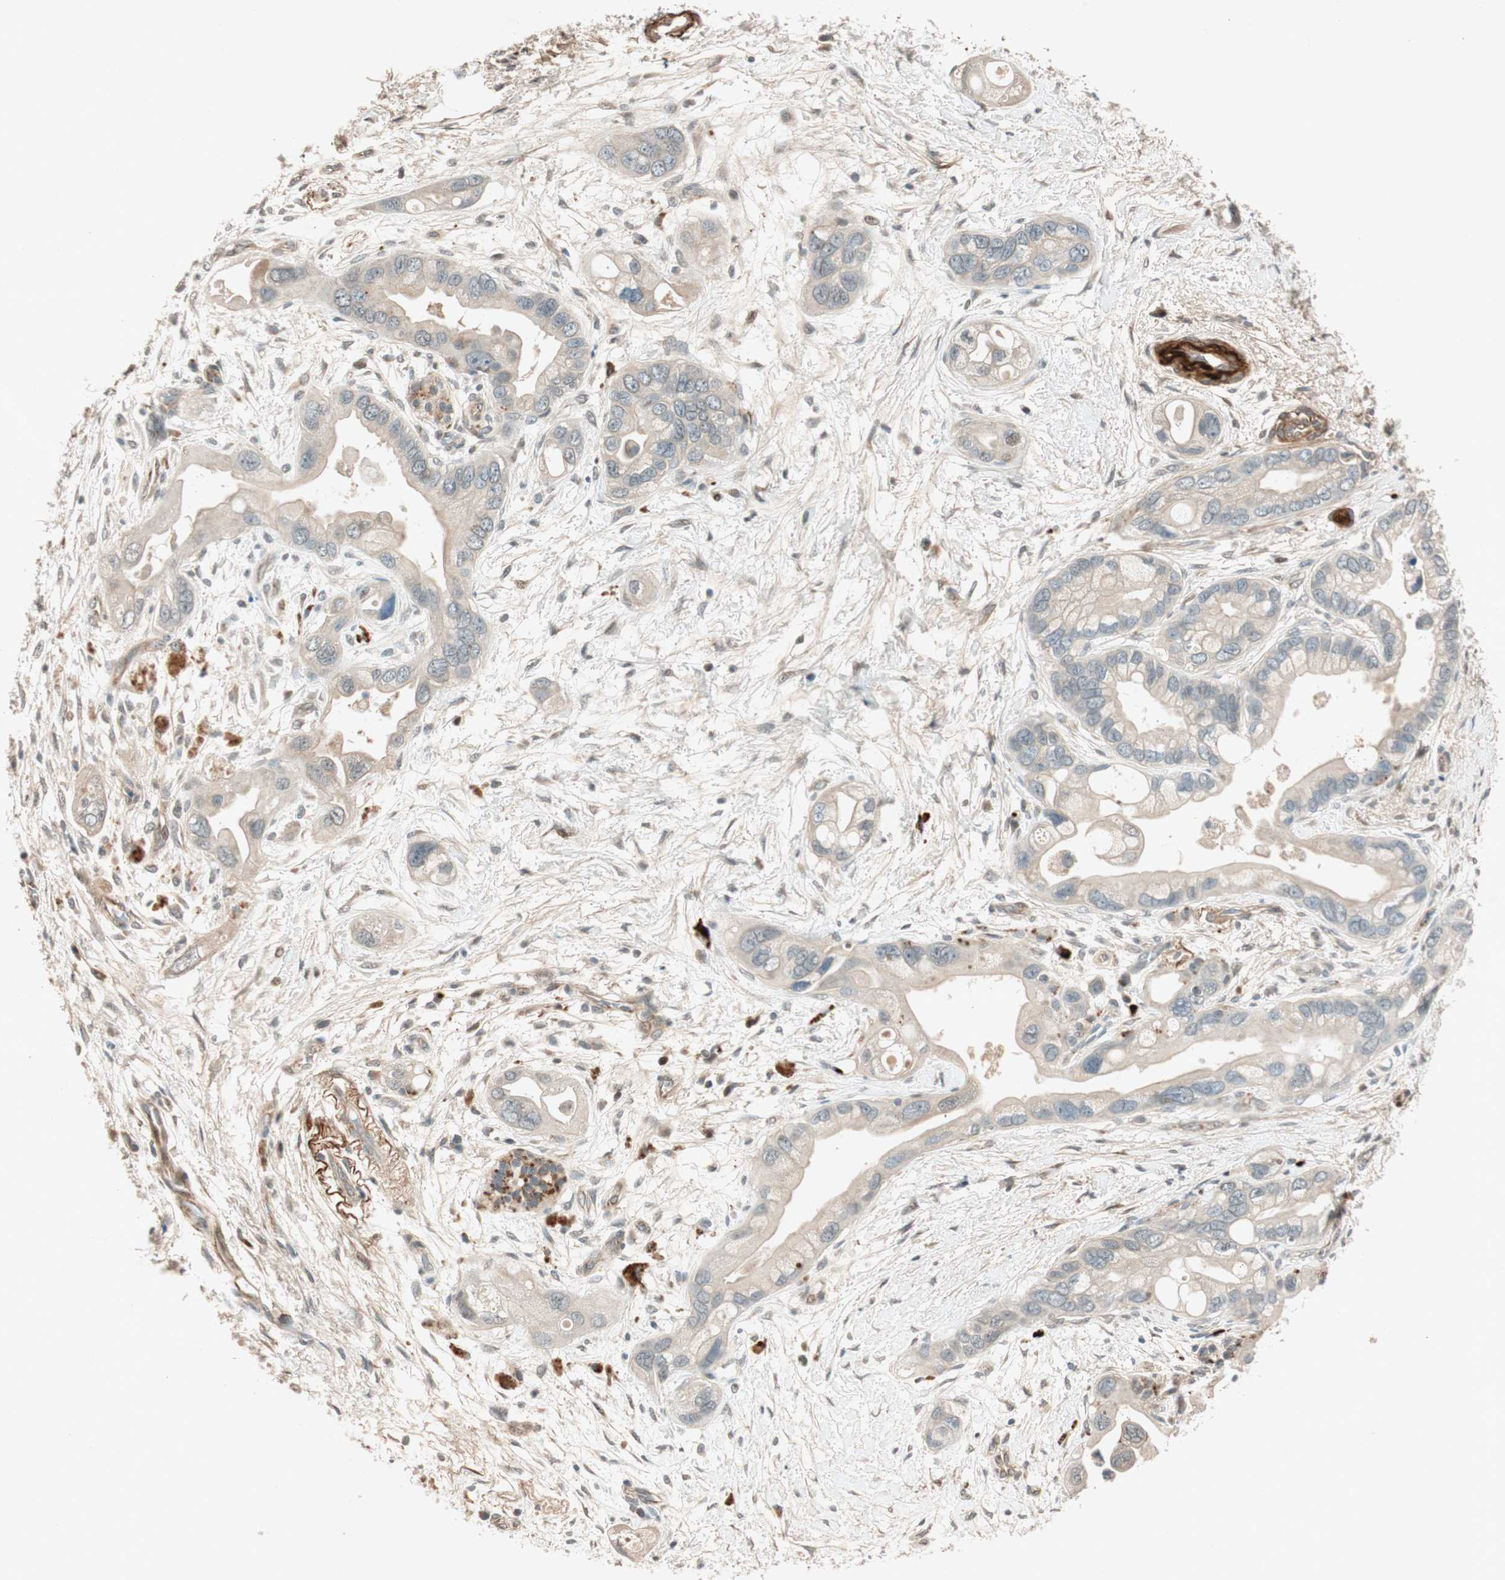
{"staining": {"intensity": "weak", "quantity": "<25%", "location": "cytoplasmic/membranous"}, "tissue": "pancreatic cancer", "cell_type": "Tumor cells", "image_type": "cancer", "snomed": [{"axis": "morphology", "description": "Adenocarcinoma, NOS"}, {"axis": "topography", "description": "Pancreas"}], "caption": "Tumor cells are negative for brown protein staining in adenocarcinoma (pancreatic).", "gene": "EPHA6", "patient": {"sex": "female", "age": 77}}